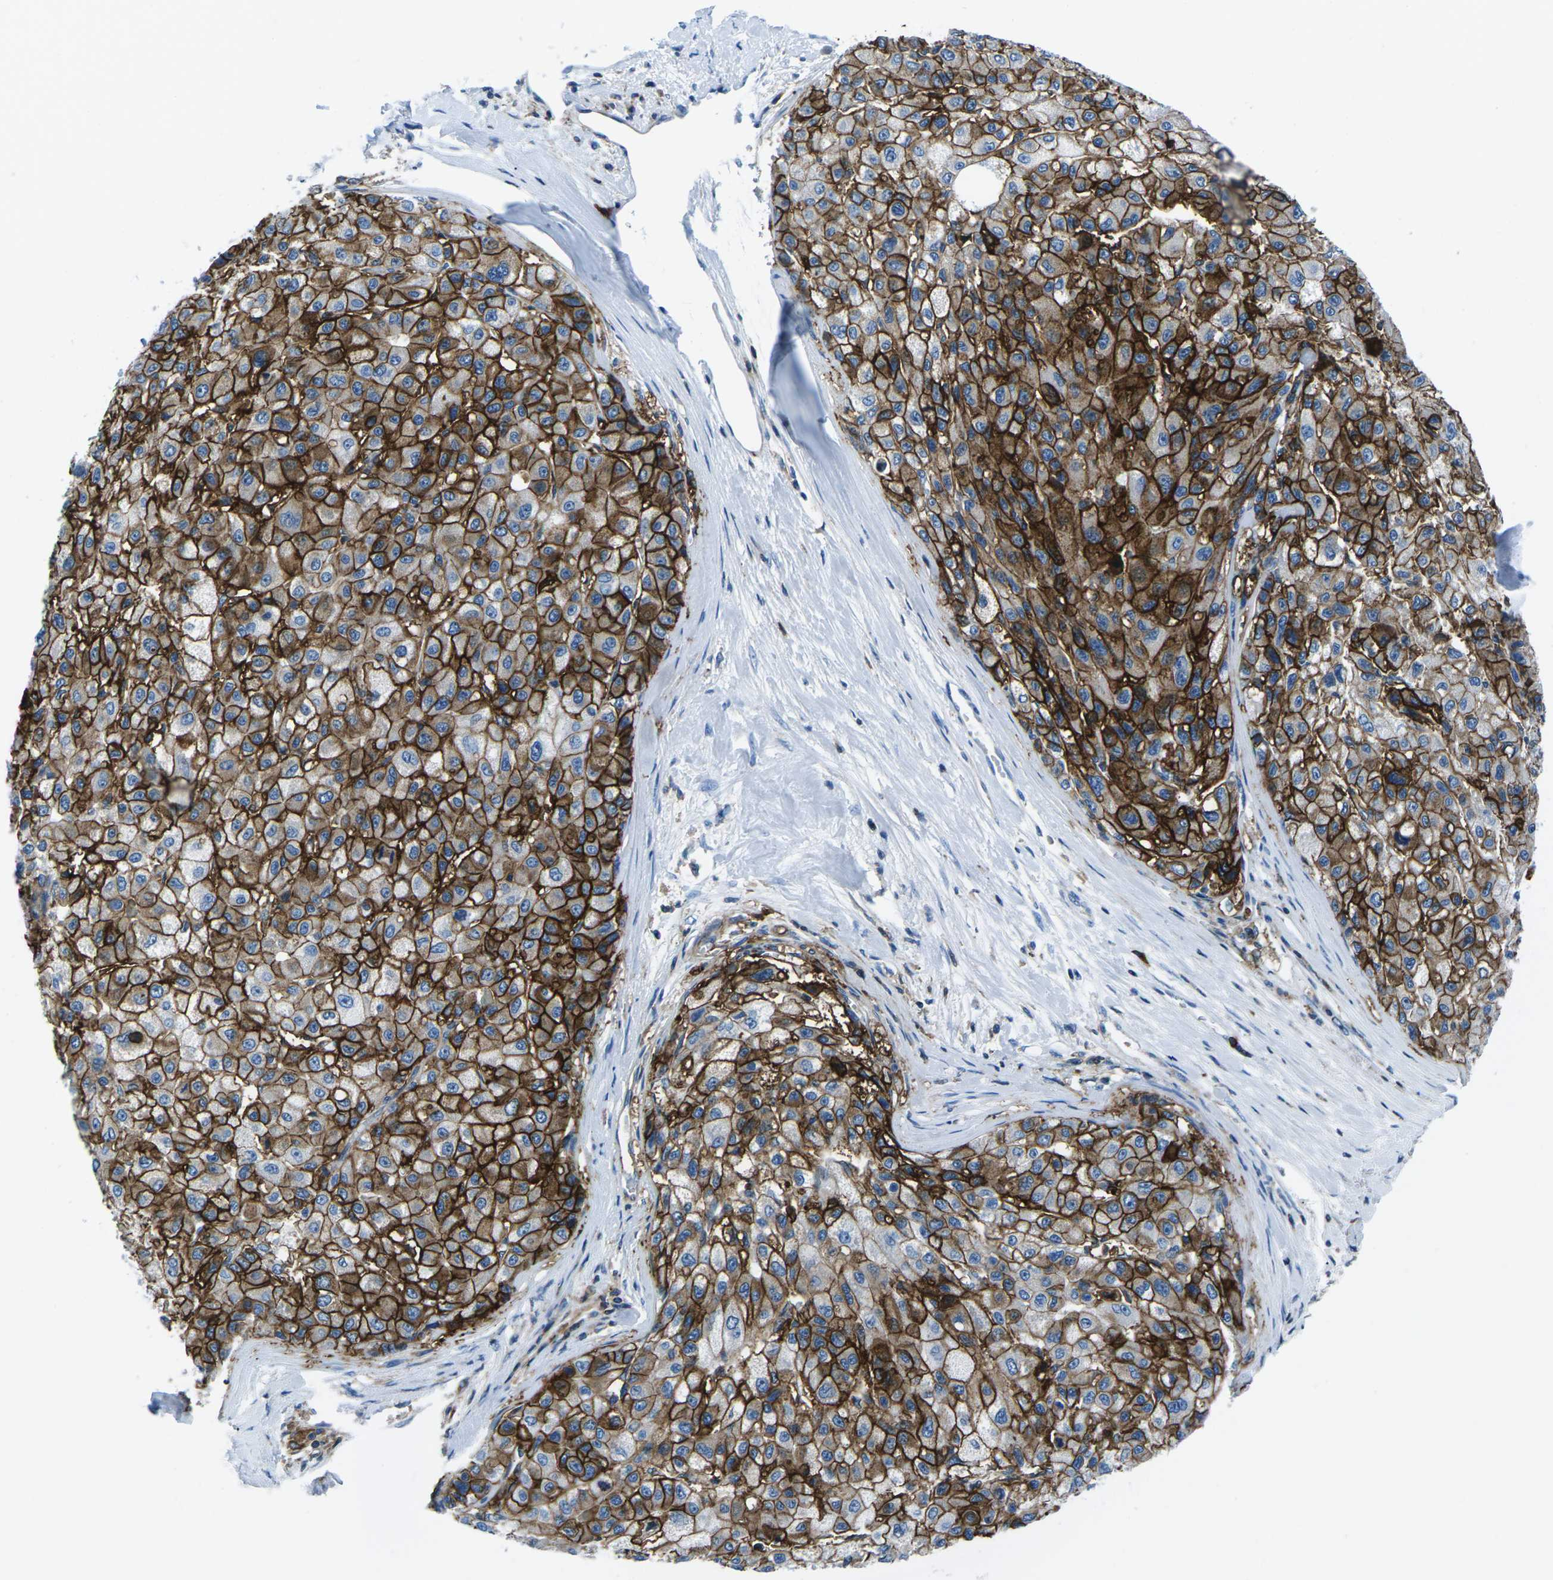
{"staining": {"intensity": "strong", "quantity": ">75%", "location": "cytoplasmic/membranous"}, "tissue": "liver cancer", "cell_type": "Tumor cells", "image_type": "cancer", "snomed": [{"axis": "morphology", "description": "Carcinoma, Hepatocellular, NOS"}, {"axis": "topography", "description": "Liver"}], "caption": "Hepatocellular carcinoma (liver) stained with immunohistochemistry (IHC) shows strong cytoplasmic/membranous expression in approximately >75% of tumor cells. (Brightfield microscopy of DAB IHC at high magnification).", "gene": "SOCS4", "patient": {"sex": "male", "age": 80}}